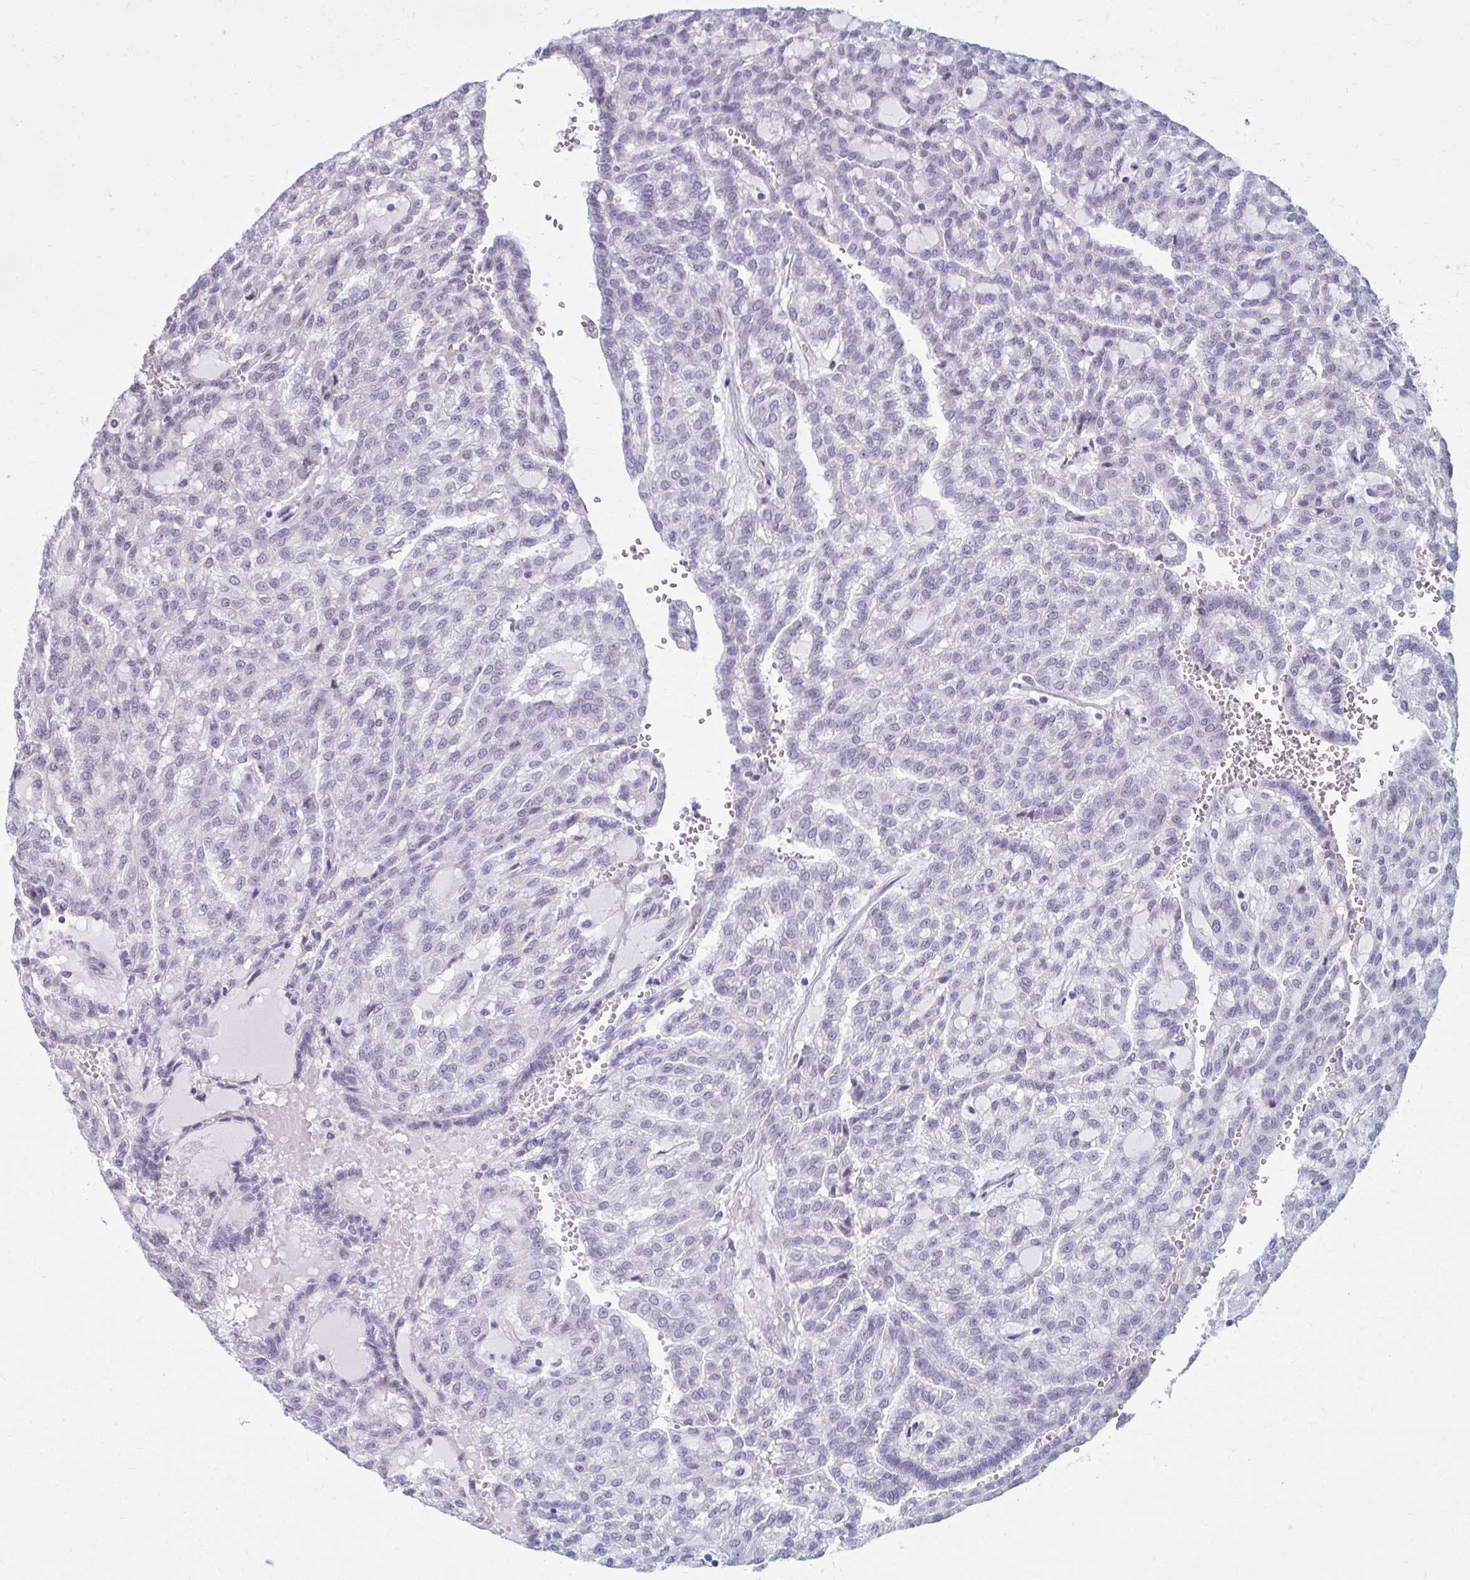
{"staining": {"intensity": "negative", "quantity": "none", "location": "none"}, "tissue": "renal cancer", "cell_type": "Tumor cells", "image_type": "cancer", "snomed": [{"axis": "morphology", "description": "Adenocarcinoma, NOS"}, {"axis": "topography", "description": "Kidney"}], "caption": "An IHC histopathology image of renal cancer is shown. There is no staining in tumor cells of renal cancer.", "gene": "PROSER1", "patient": {"sex": "male", "age": 63}}